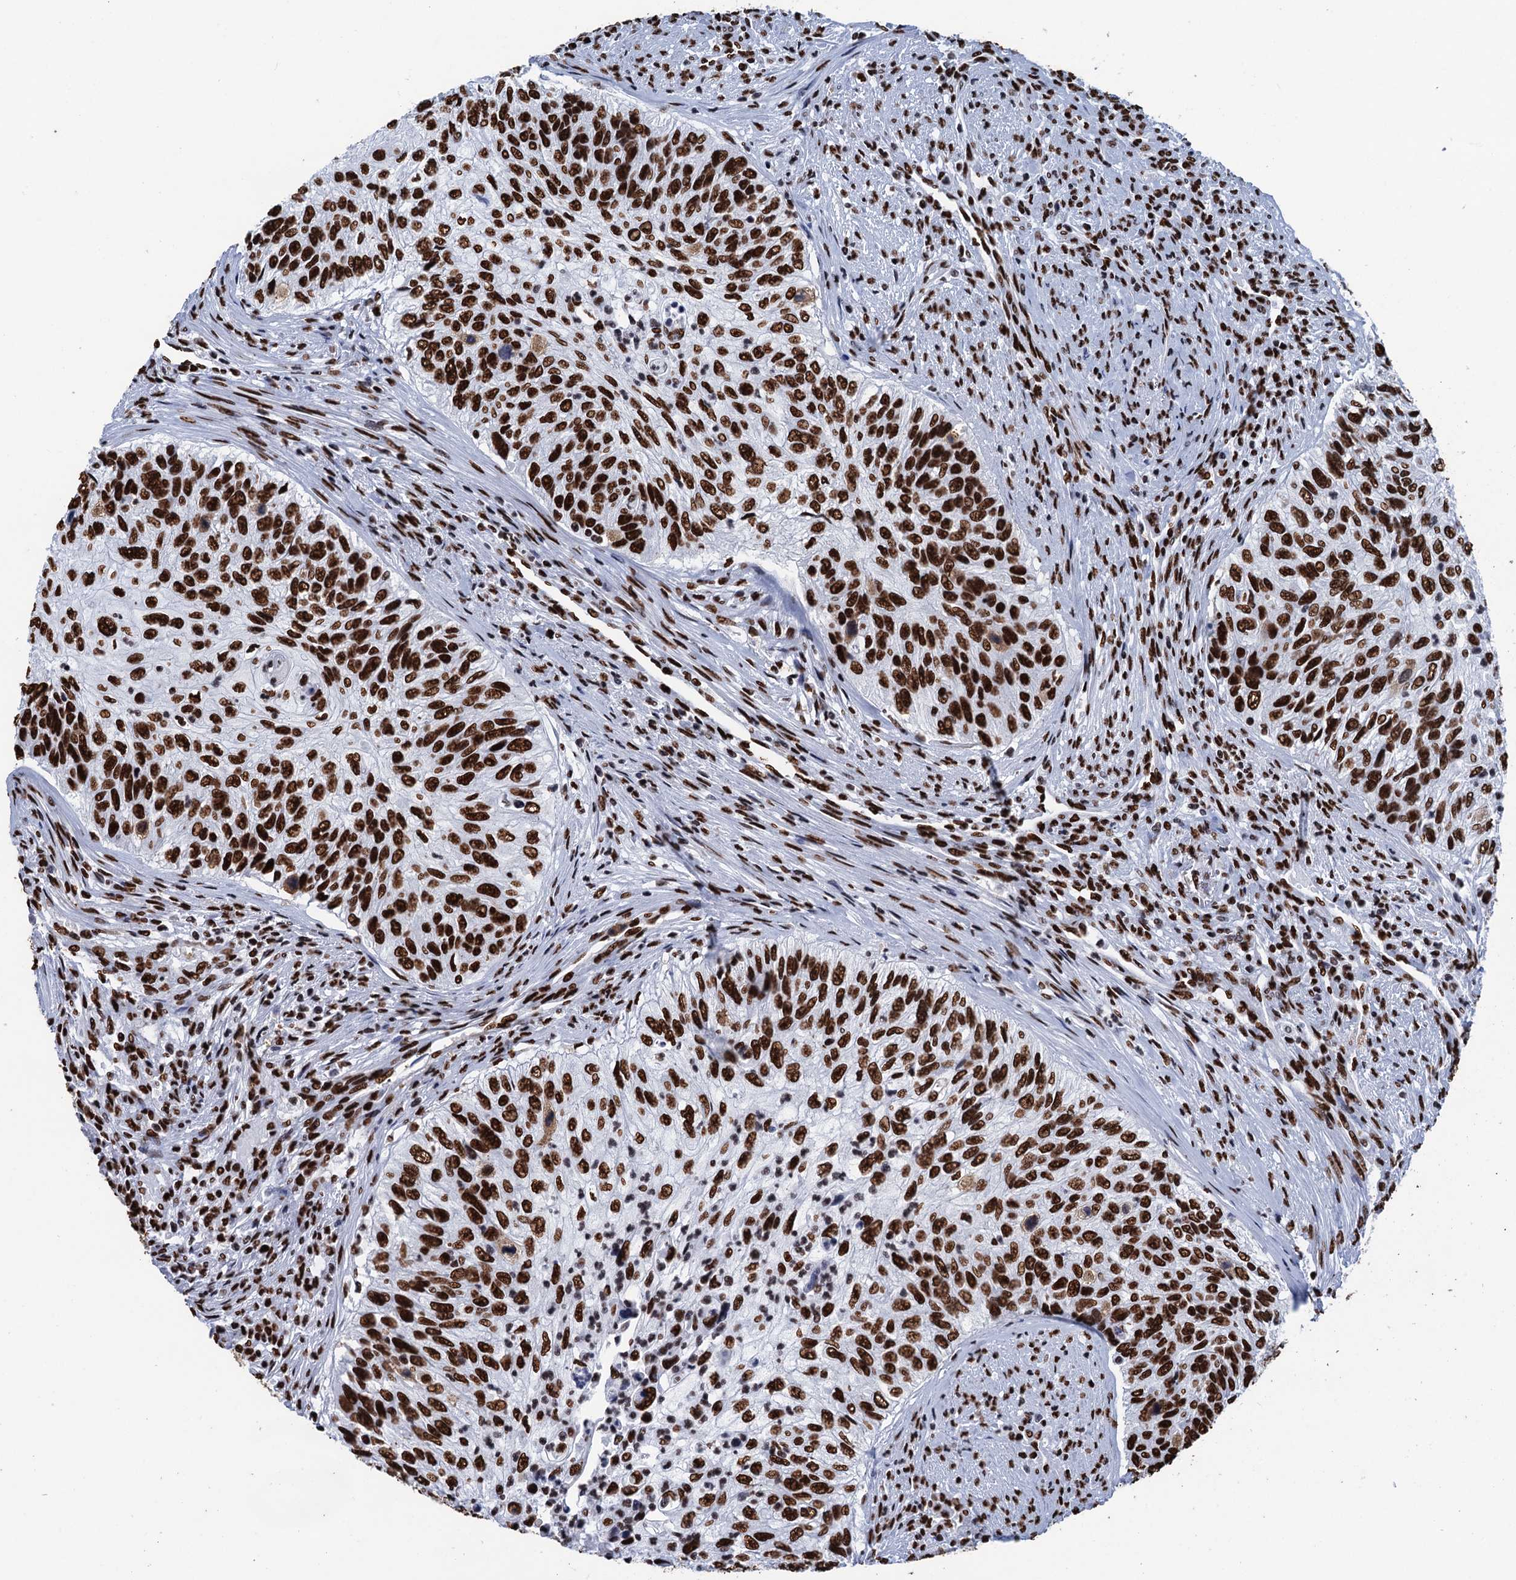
{"staining": {"intensity": "strong", "quantity": ">75%", "location": "nuclear"}, "tissue": "urothelial cancer", "cell_type": "Tumor cells", "image_type": "cancer", "snomed": [{"axis": "morphology", "description": "Urothelial carcinoma, High grade"}, {"axis": "topography", "description": "Urinary bladder"}], "caption": "Immunohistochemical staining of high-grade urothelial carcinoma exhibits strong nuclear protein expression in about >75% of tumor cells.", "gene": "UBA2", "patient": {"sex": "female", "age": 60}}